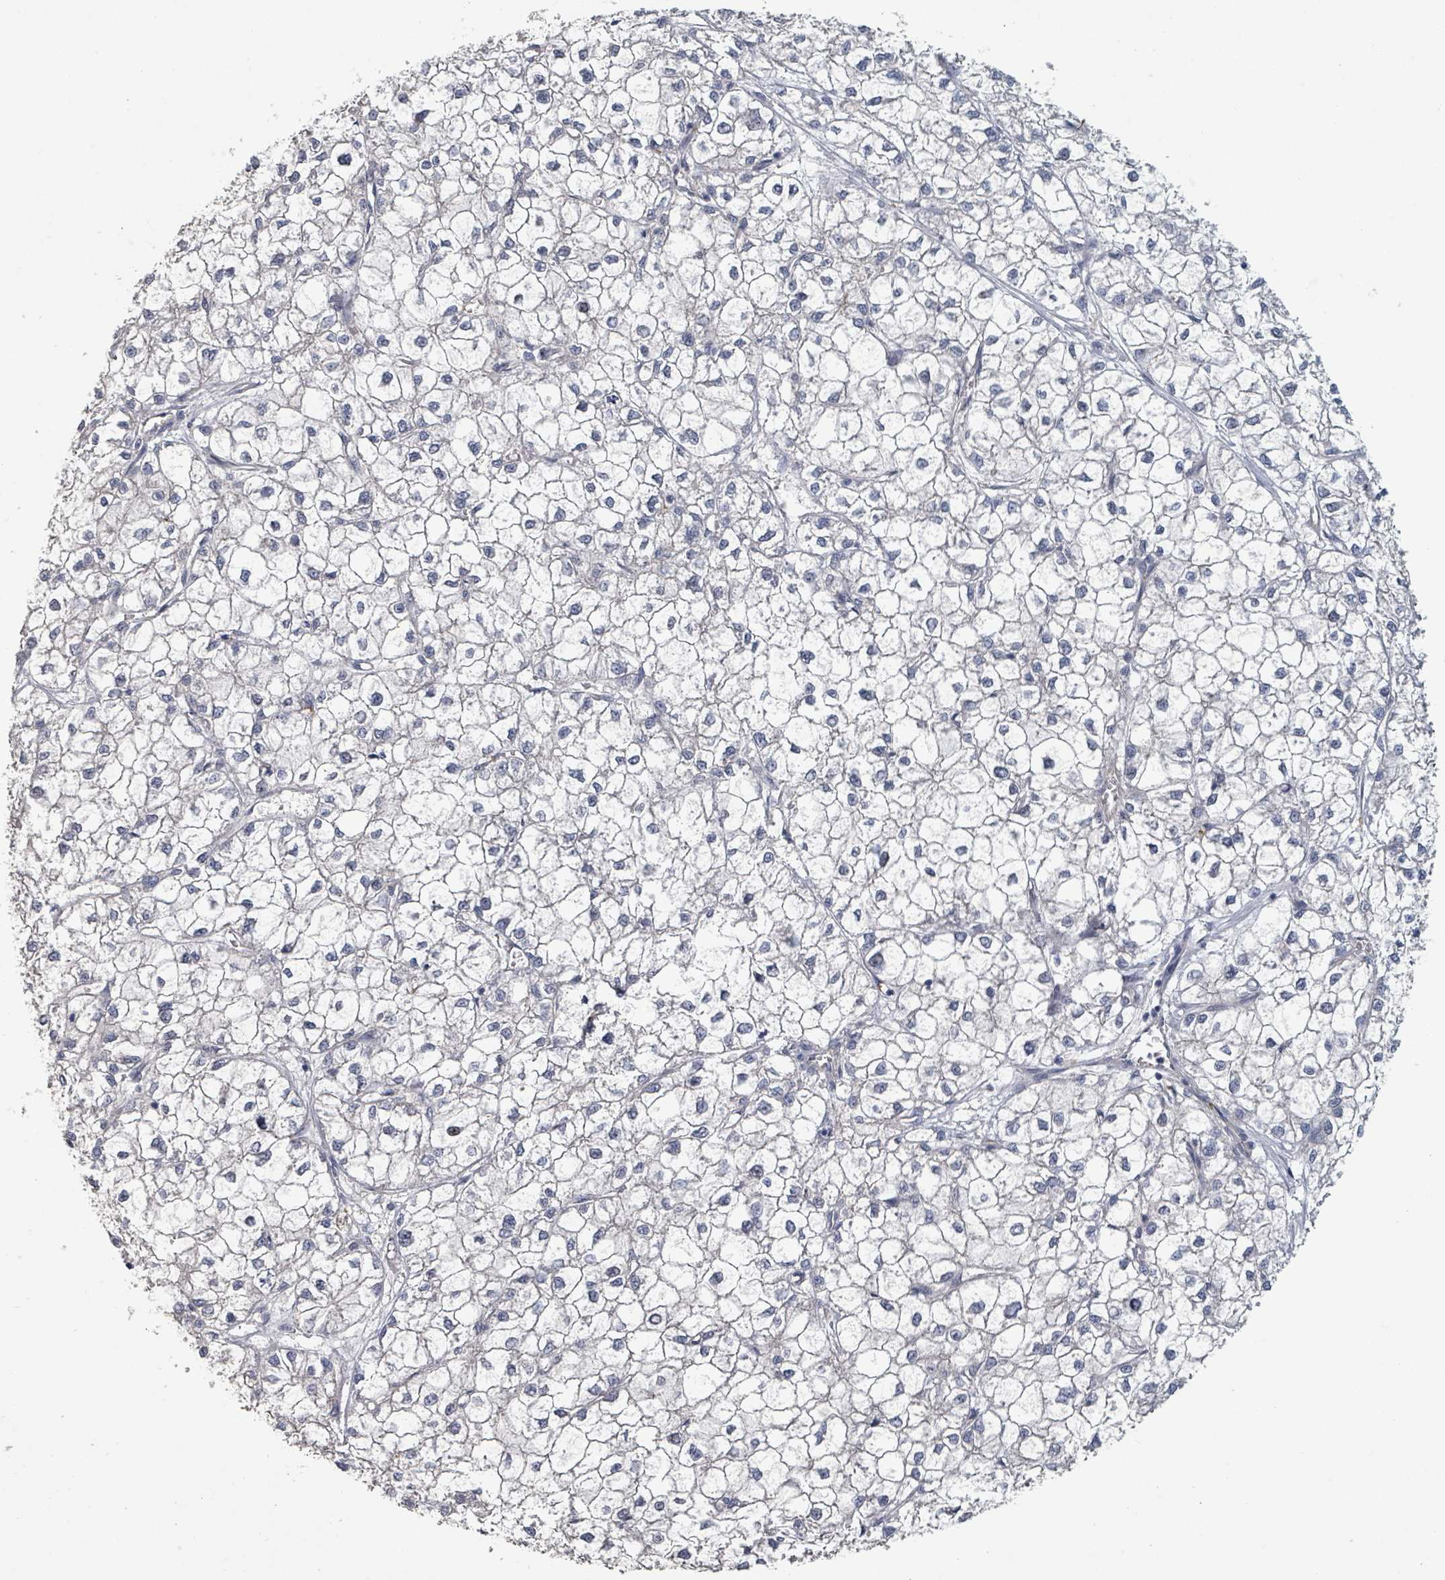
{"staining": {"intensity": "negative", "quantity": "none", "location": "none"}, "tissue": "liver cancer", "cell_type": "Tumor cells", "image_type": "cancer", "snomed": [{"axis": "morphology", "description": "Carcinoma, Hepatocellular, NOS"}, {"axis": "topography", "description": "Liver"}], "caption": "There is no significant staining in tumor cells of hepatocellular carcinoma (liver). The staining is performed using DAB brown chromogen with nuclei counter-stained in using hematoxylin.", "gene": "PLAUR", "patient": {"sex": "female", "age": 43}}